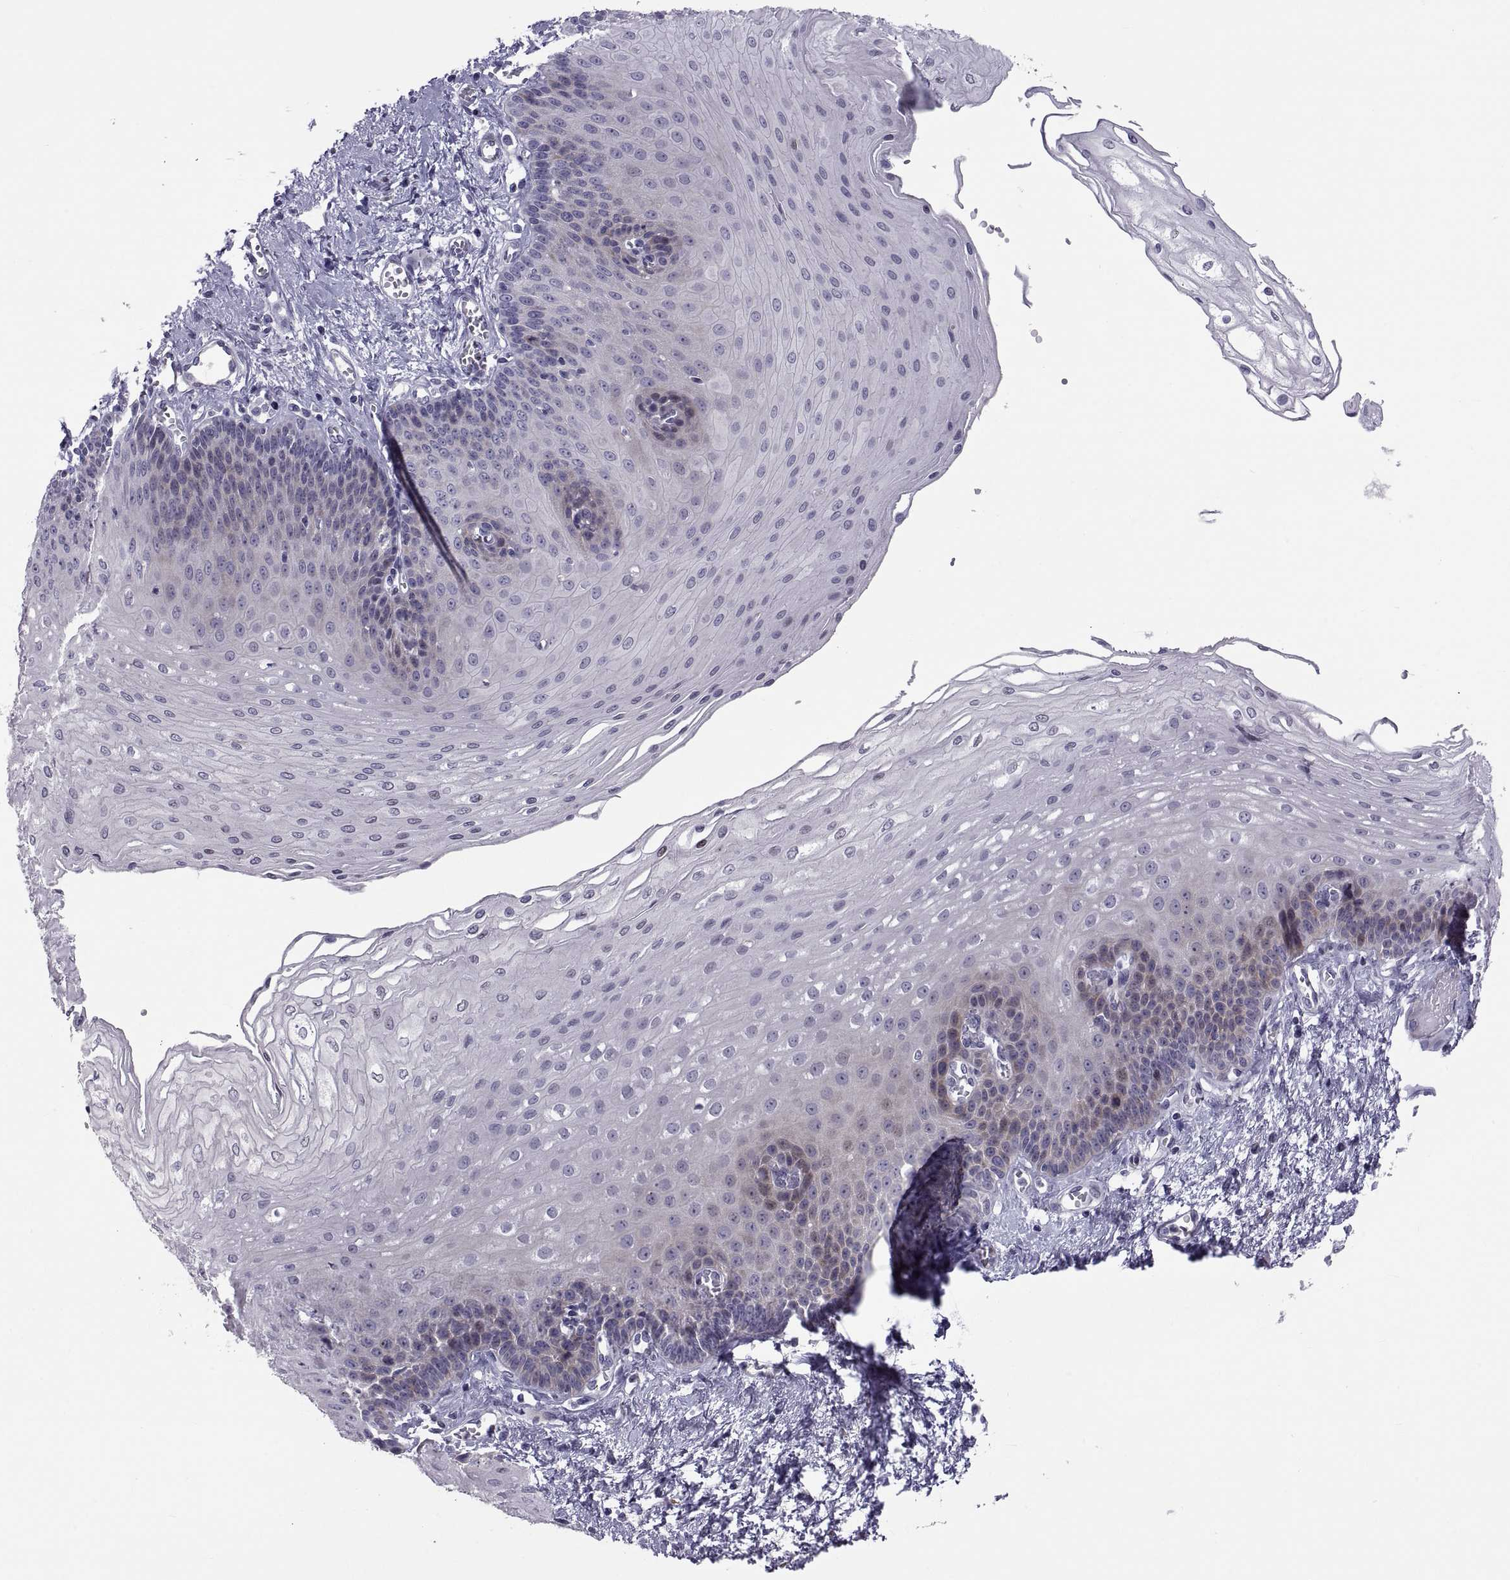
{"staining": {"intensity": "weak", "quantity": "<25%", "location": "cytoplasmic/membranous"}, "tissue": "esophagus", "cell_type": "Squamous epithelial cells", "image_type": "normal", "snomed": [{"axis": "morphology", "description": "Normal tissue, NOS"}, {"axis": "topography", "description": "Esophagus"}], "caption": "IHC micrograph of normal esophagus: human esophagus stained with DAB (3,3'-diaminobenzidine) shows no significant protein positivity in squamous epithelial cells.", "gene": "TMEM158", "patient": {"sex": "female", "age": 62}}